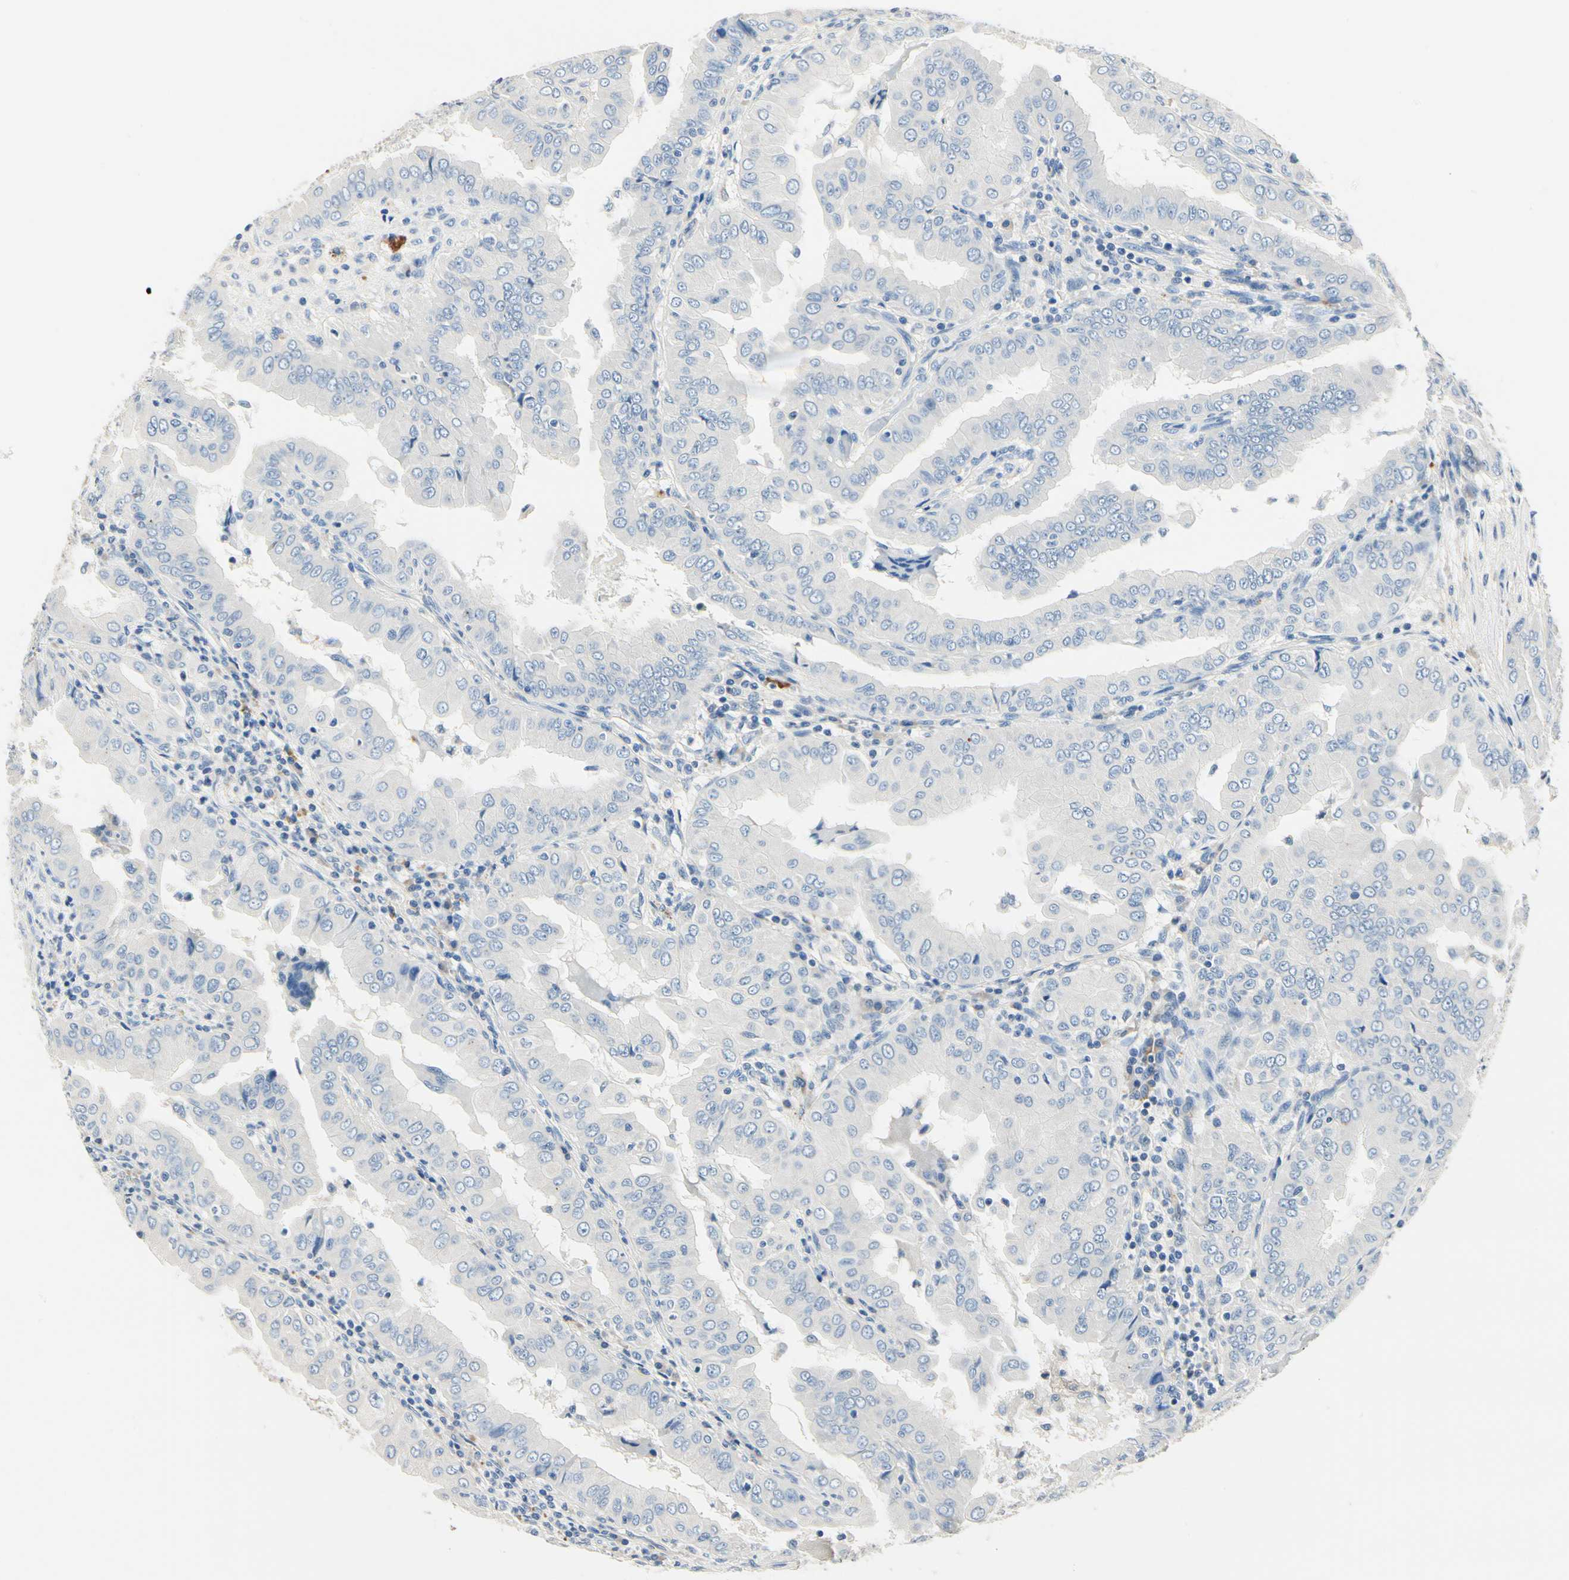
{"staining": {"intensity": "negative", "quantity": "none", "location": "none"}, "tissue": "thyroid cancer", "cell_type": "Tumor cells", "image_type": "cancer", "snomed": [{"axis": "morphology", "description": "Papillary adenocarcinoma, NOS"}, {"axis": "topography", "description": "Thyroid gland"}], "caption": "Tumor cells show no significant staining in thyroid cancer (papillary adenocarcinoma). Brightfield microscopy of IHC stained with DAB (brown) and hematoxylin (blue), captured at high magnification.", "gene": "TGFBR3", "patient": {"sex": "male", "age": 33}}